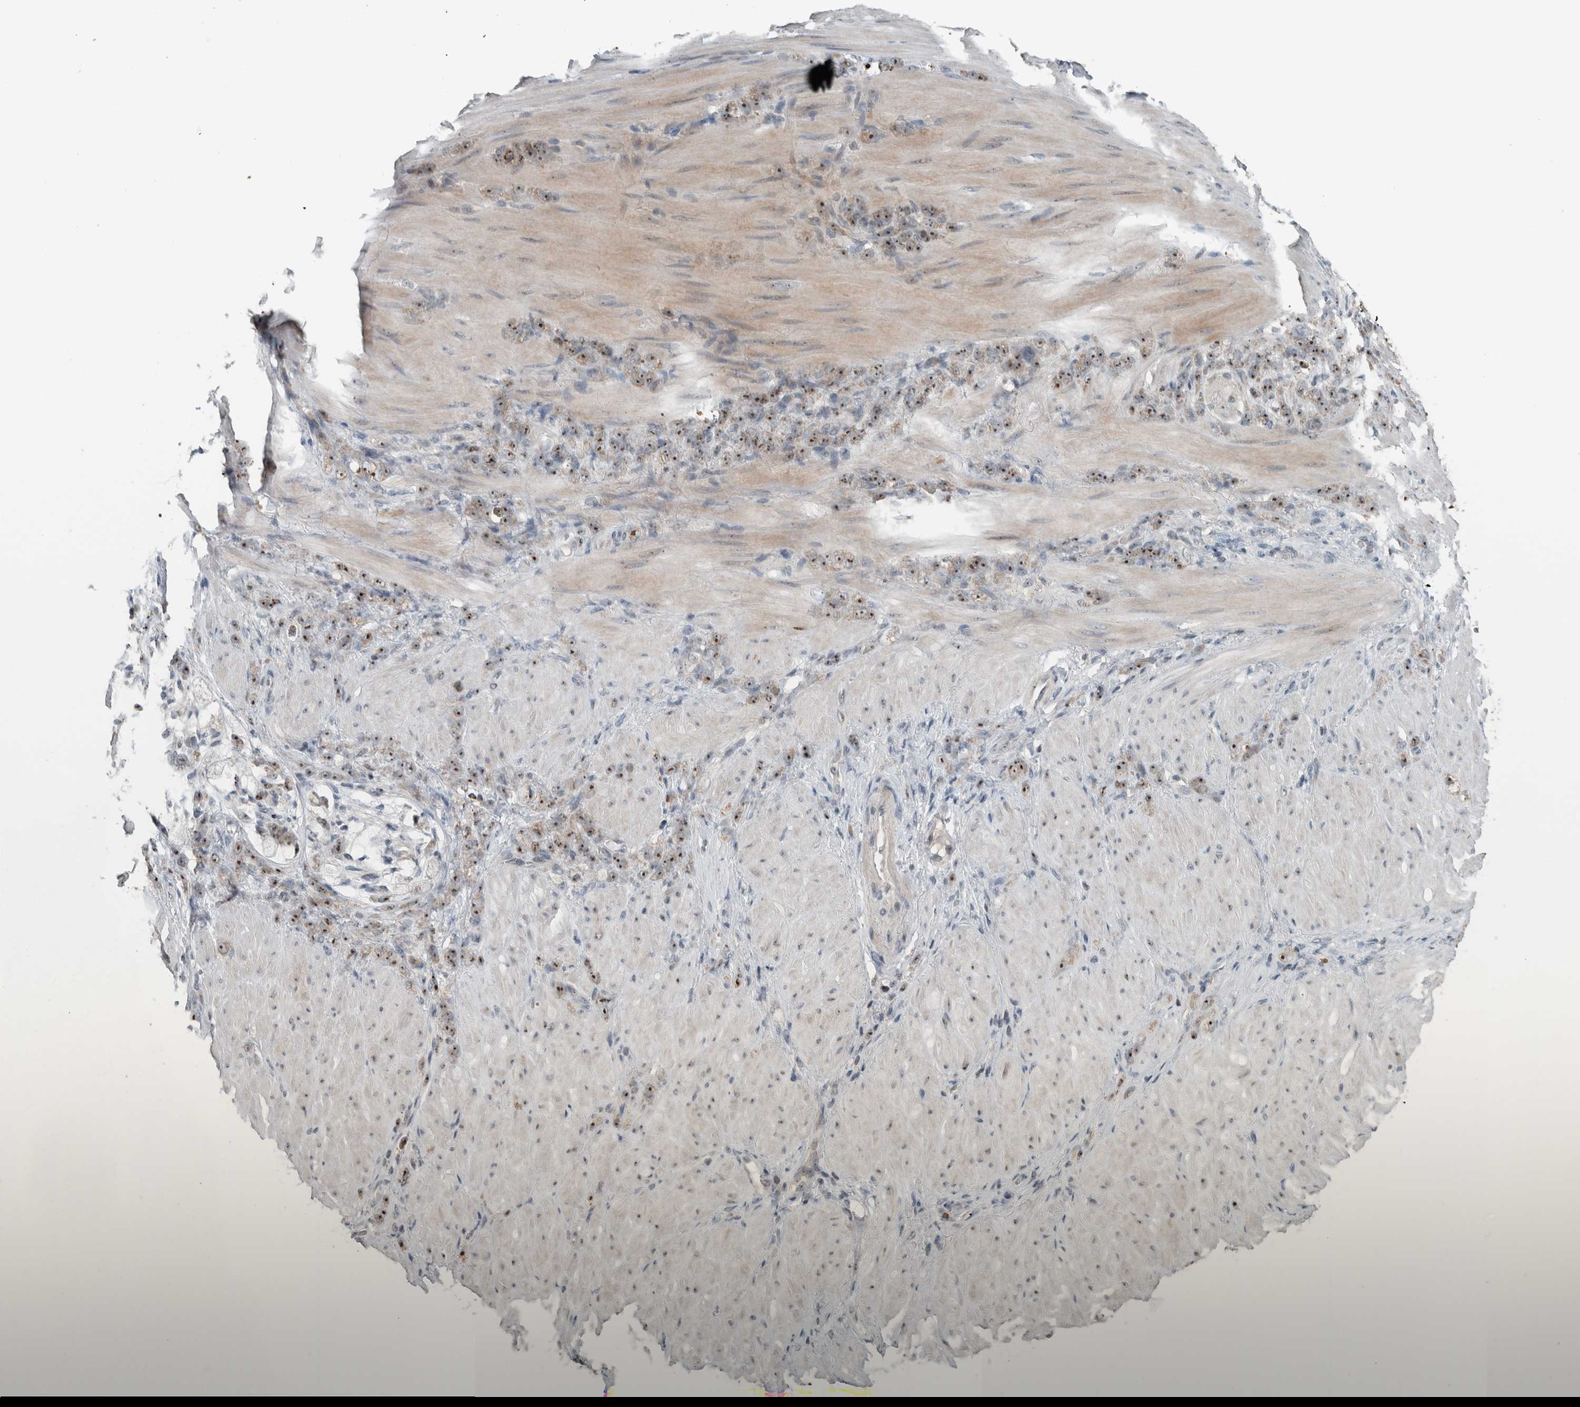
{"staining": {"intensity": "strong", "quantity": ">75%", "location": "nuclear"}, "tissue": "stomach cancer", "cell_type": "Tumor cells", "image_type": "cancer", "snomed": [{"axis": "morphology", "description": "Normal tissue, NOS"}, {"axis": "morphology", "description": "Adenocarcinoma, NOS"}, {"axis": "topography", "description": "Stomach"}], "caption": "High-power microscopy captured an immunohistochemistry photomicrograph of stomach adenocarcinoma, revealing strong nuclear staining in about >75% of tumor cells.", "gene": "RPF1", "patient": {"sex": "male", "age": 82}}